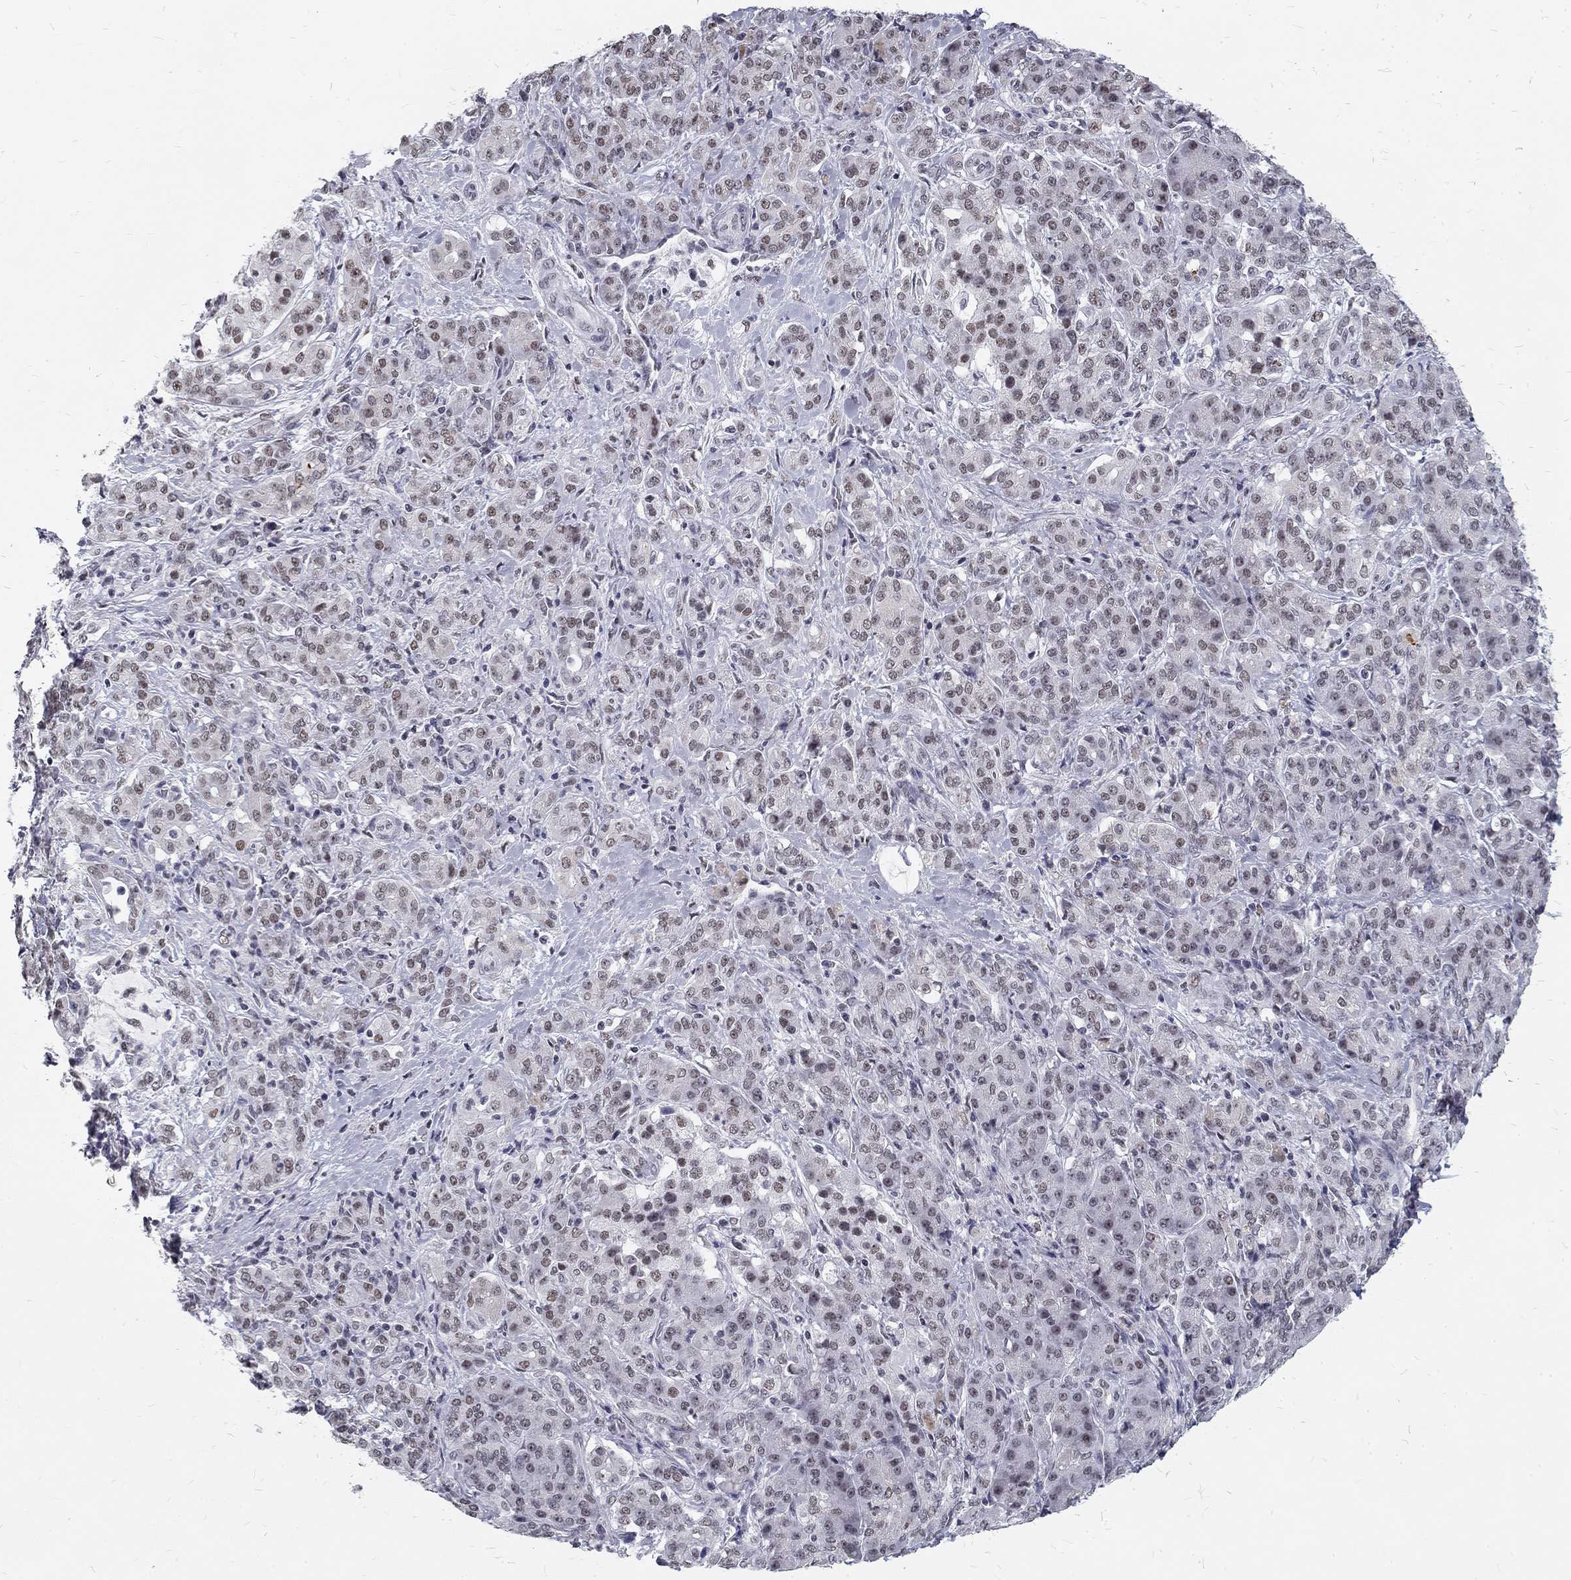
{"staining": {"intensity": "weak", "quantity": "25%-75%", "location": "nuclear"}, "tissue": "pancreatic cancer", "cell_type": "Tumor cells", "image_type": "cancer", "snomed": [{"axis": "morphology", "description": "Normal tissue, NOS"}, {"axis": "morphology", "description": "Inflammation, NOS"}, {"axis": "morphology", "description": "Adenocarcinoma, NOS"}, {"axis": "topography", "description": "Pancreas"}], "caption": "A high-resolution image shows immunohistochemistry staining of pancreatic cancer (adenocarcinoma), which displays weak nuclear staining in approximately 25%-75% of tumor cells.", "gene": "SNORC", "patient": {"sex": "male", "age": 57}}